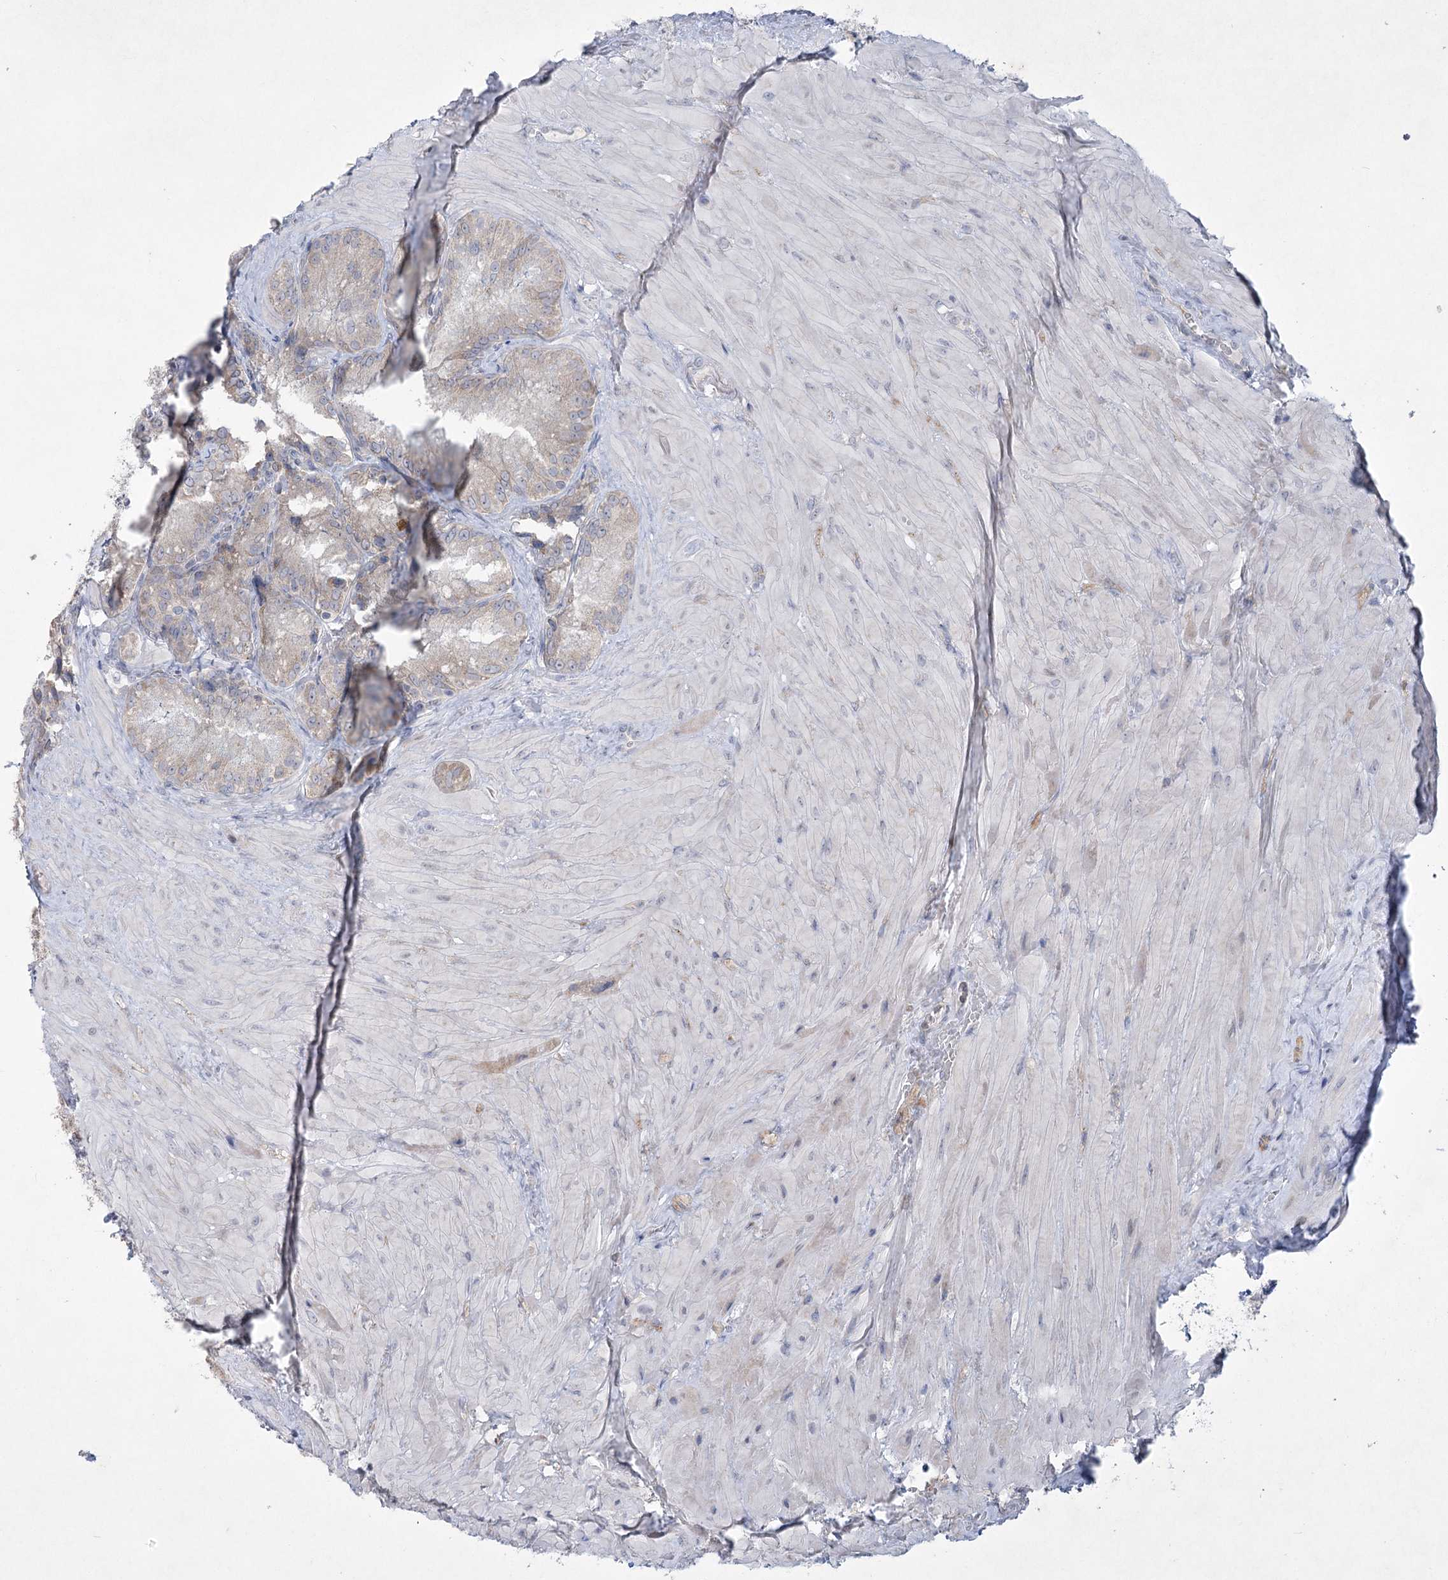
{"staining": {"intensity": "weak", "quantity": "<25%", "location": "cytoplasmic/membranous"}, "tissue": "seminal vesicle", "cell_type": "Glandular cells", "image_type": "normal", "snomed": [{"axis": "morphology", "description": "Normal tissue, NOS"}, {"axis": "topography", "description": "Seminal veicle"}], "caption": "Histopathology image shows no significant protein staining in glandular cells of unremarkable seminal vesicle.", "gene": "PLA2G12A", "patient": {"sex": "male", "age": 62}}